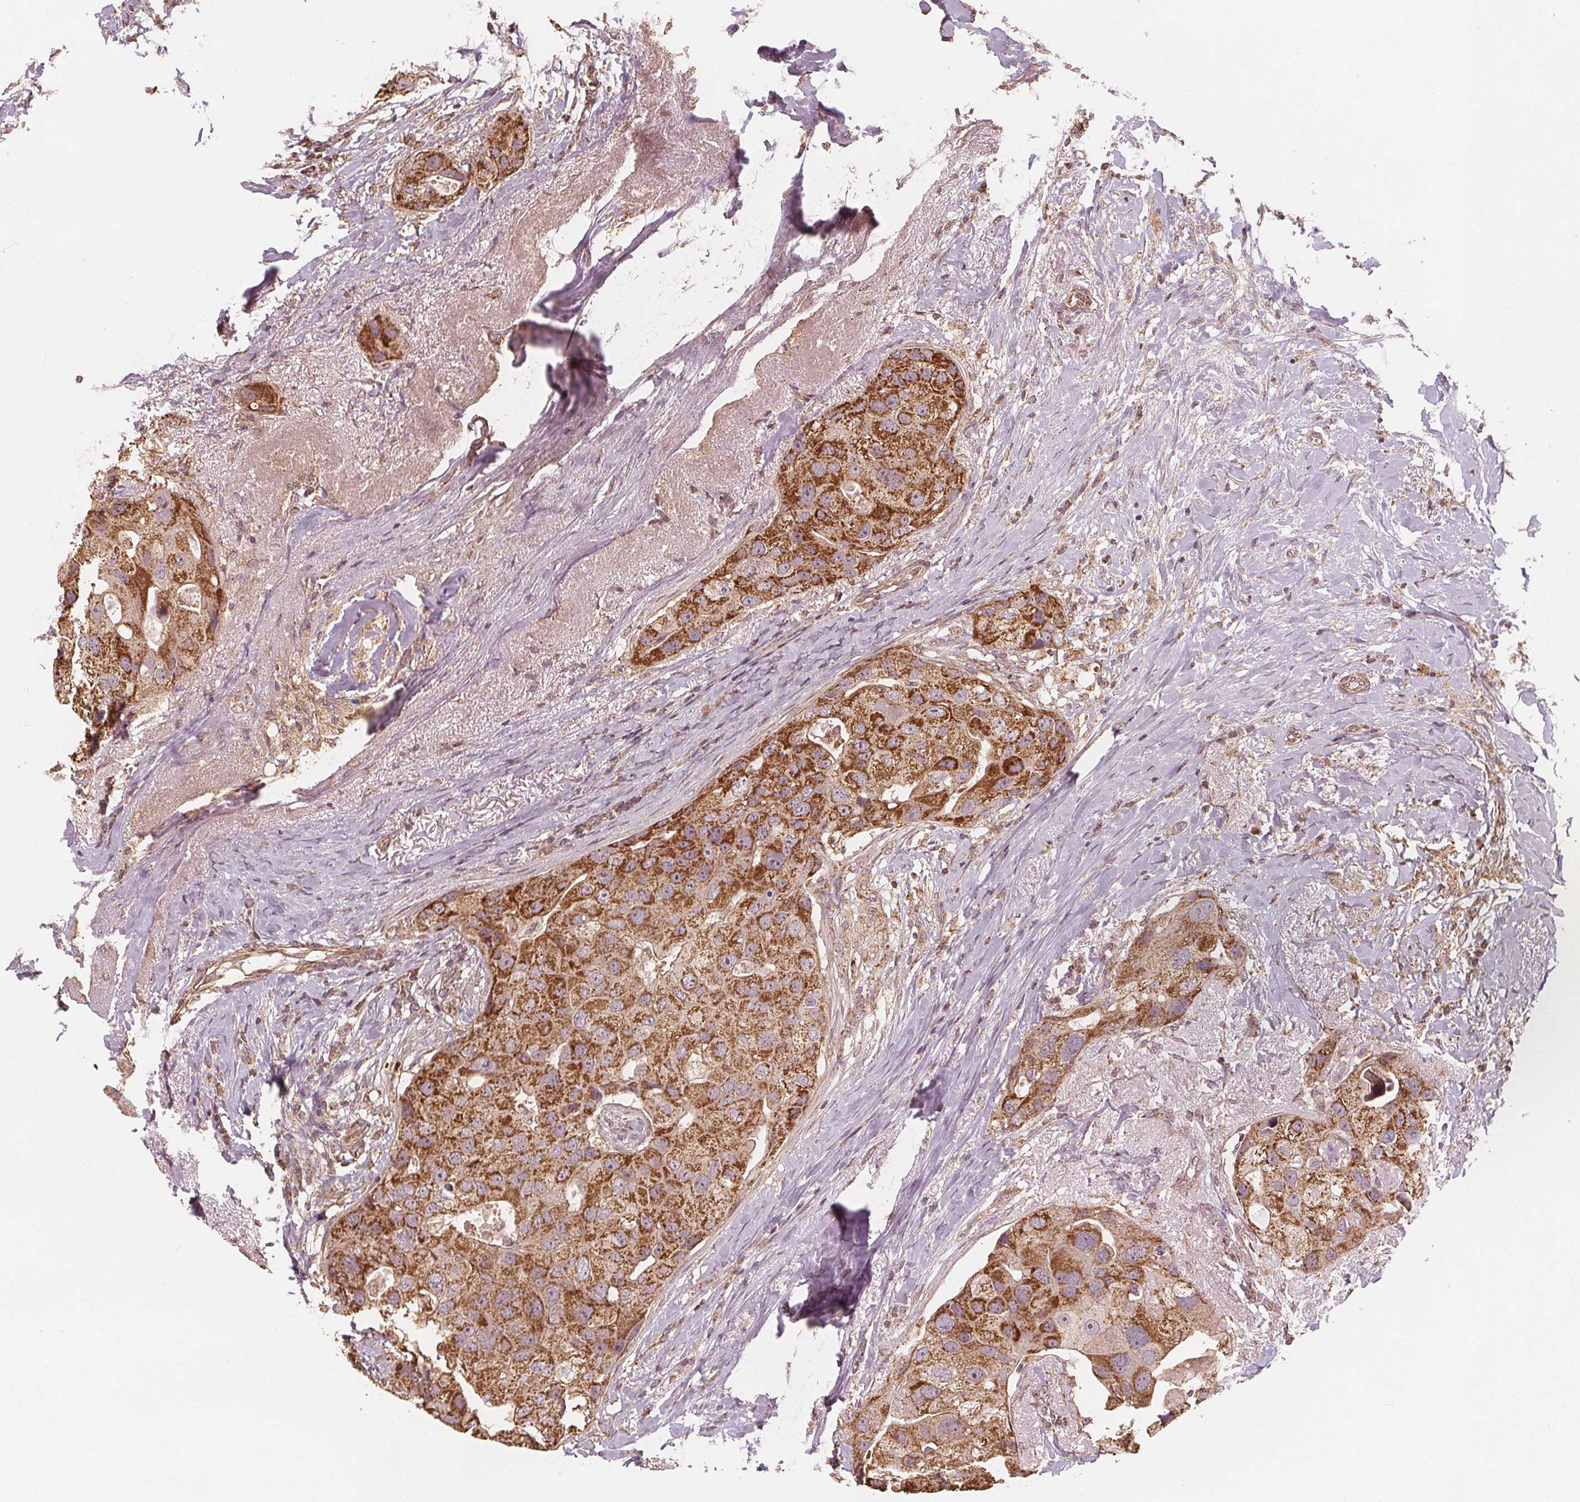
{"staining": {"intensity": "moderate", "quantity": ">75%", "location": "cytoplasmic/membranous"}, "tissue": "breast cancer", "cell_type": "Tumor cells", "image_type": "cancer", "snomed": [{"axis": "morphology", "description": "Duct carcinoma"}, {"axis": "topography", "description": "Breast"}], "caption": "A high-resolution photomicrograph shows immunohistochemistry (IHC) staining of breast cancer, which shows moderate cytoplasmic/membranous expression in about >75% of tumor cells. (DAB (3,3'-diaminobenzidine) IHC with brightfield microscopy, high magnification).", "gene": "PEX26", "patient": {"sex": "female", "age": 43}}